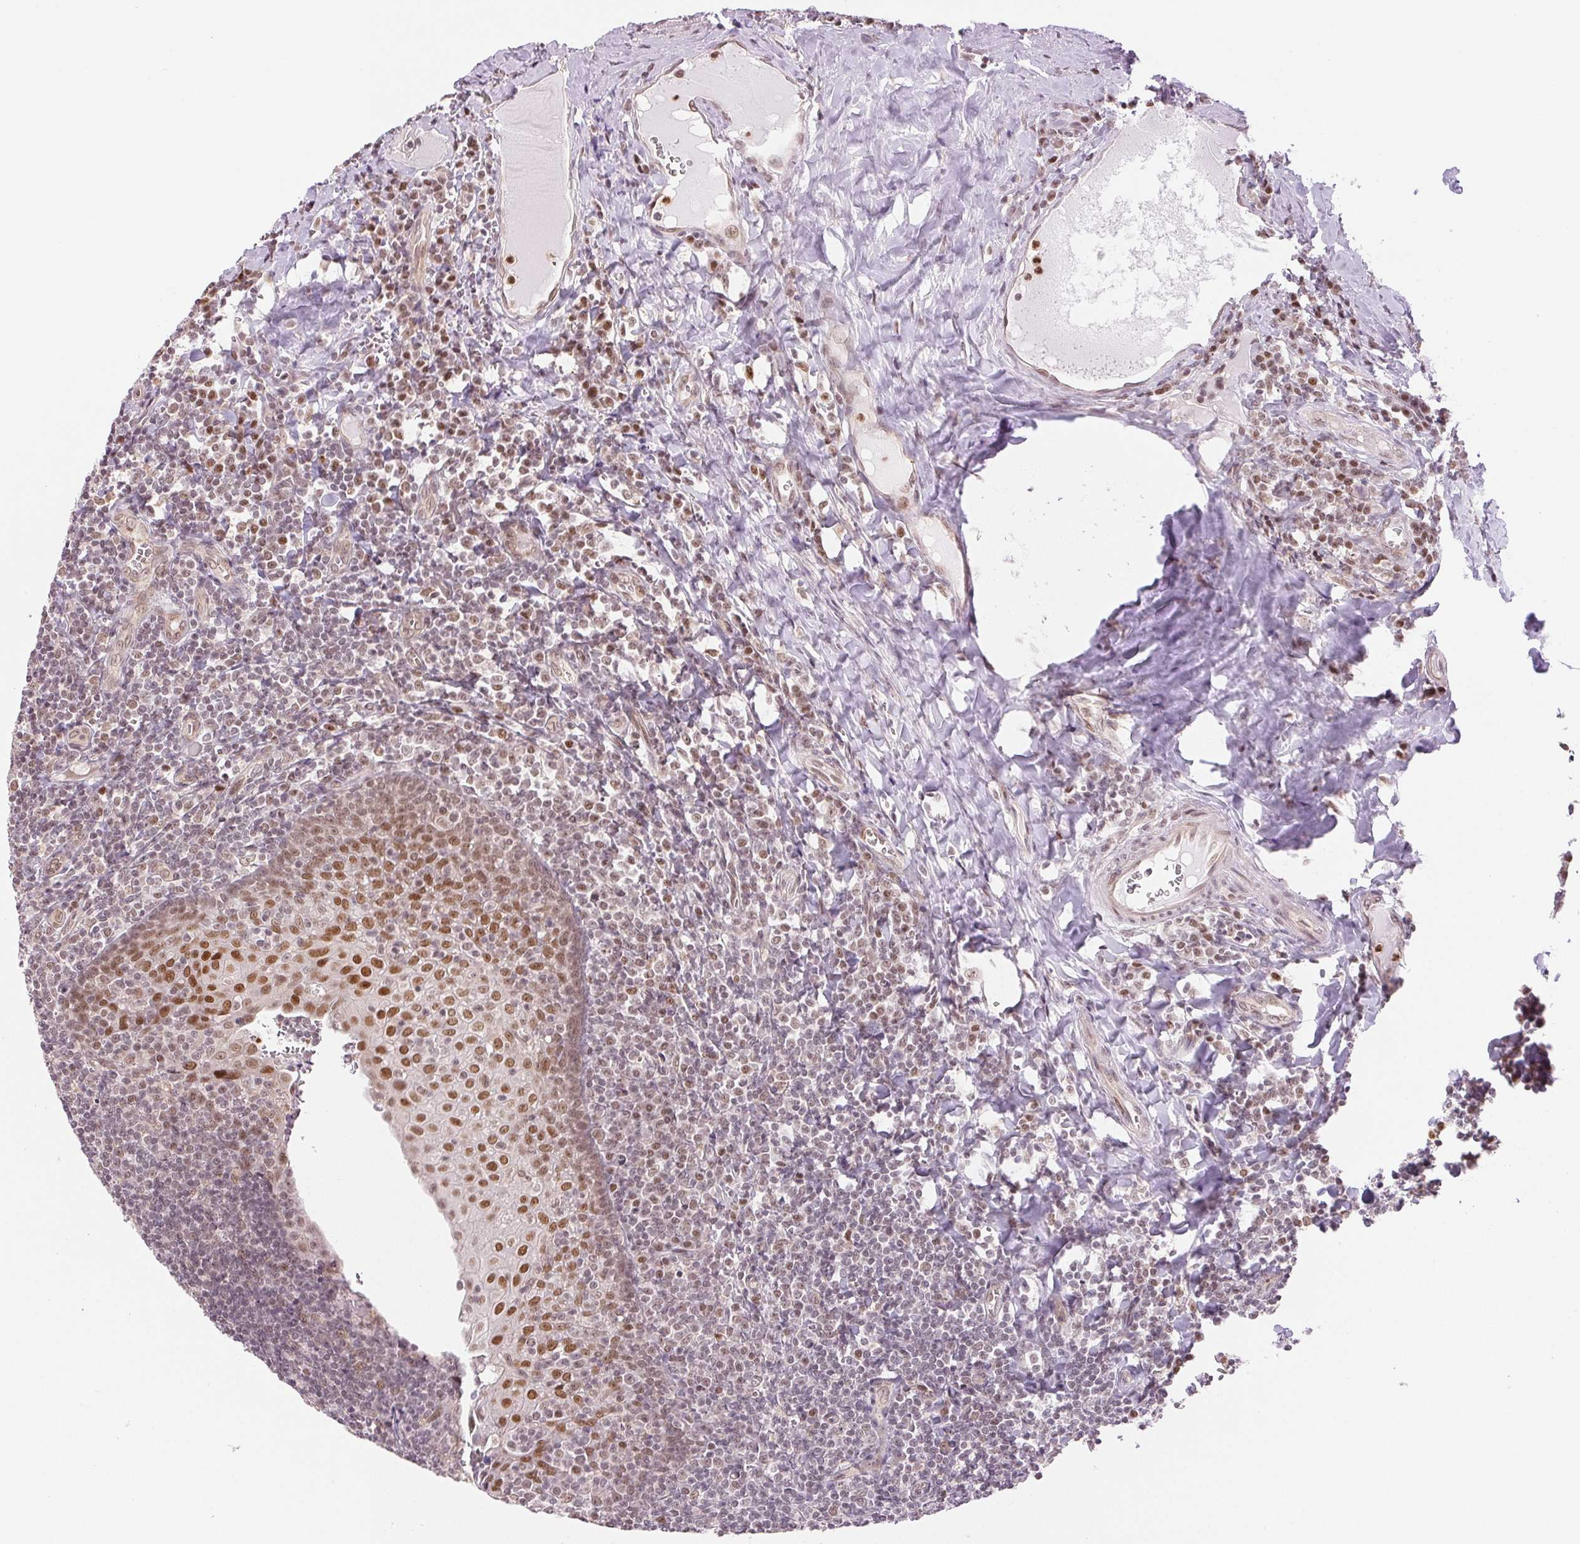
{"staining": {"intensity": "weak", "quantity": "25%-75%", "location": "nuclear"}, "tissue": "tonsil", "cell_type": "Germinal center cells", "image_type": "normal", "snomed": [{"axis": "morphology", "description": "Normal tissue, NOS"}, {"axis": "morphology", "description": "Inflammation, NOS"}, {"axis": "topography", "description": "Tonsil"}], "caption": "Tonsil was stained to show a protein in brown. There is low levels of weak nuclear positivity in approximately 25%-75% of germinal center cells. (Stains: DAB (3,3'-diaminobenzidine) in brown, nuclei in blue, Microscopy: brightfield microscopy at high magnification).", "gene": "GRHL3", "patient": {"sex": "female", "age": 31}}